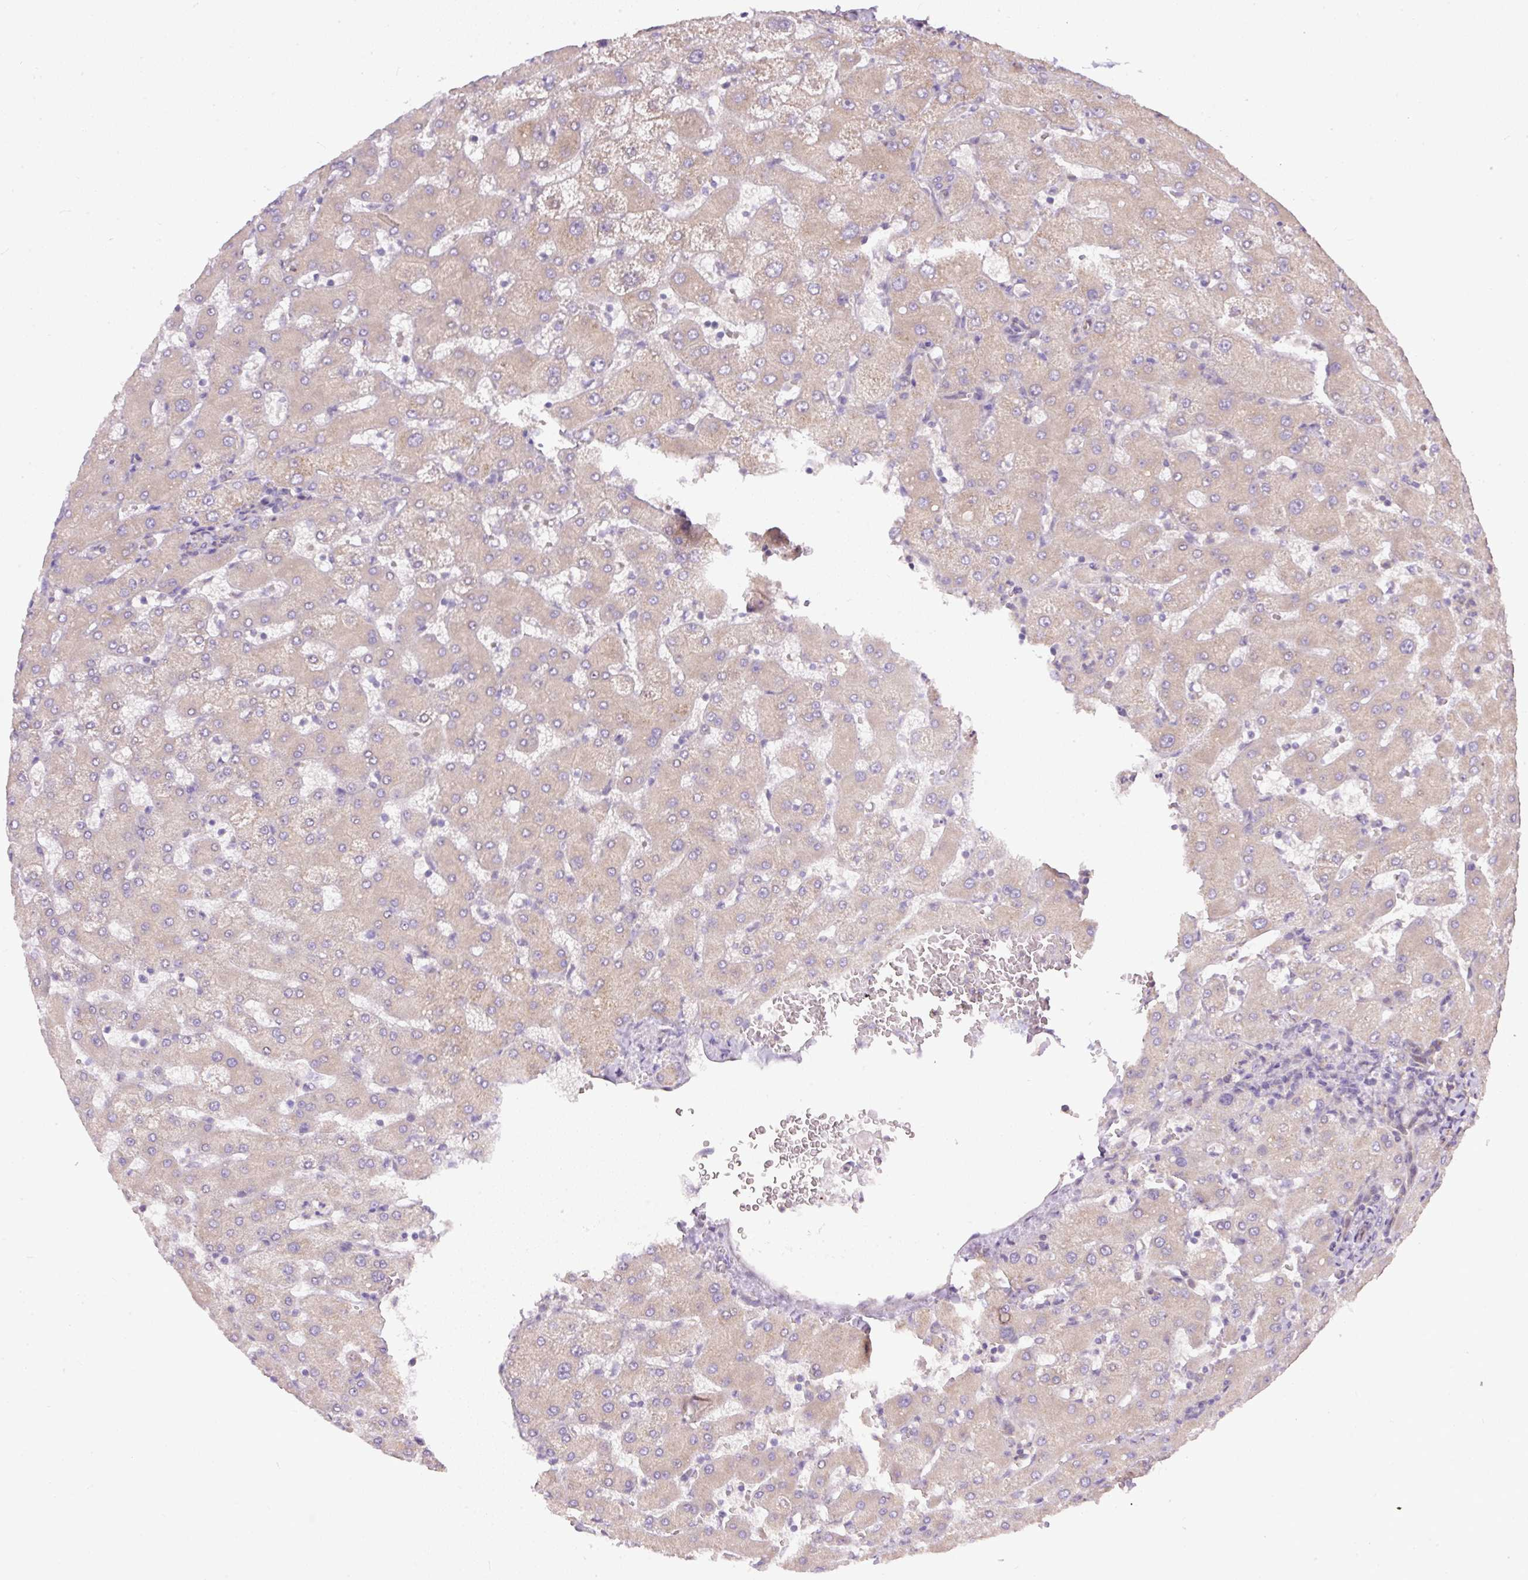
{"staining": {"intensity": "weak", "quantity": "<25%", "location": "cytoplasmic/membranous"}, "tissue": "liver", "cell_type": "Cholangiocytes", "image_type": "normal", "snomed": [{"axis": "morphology", "description": "Normal tissue, NOS"}, {"axis": "topography", "description": "Liver"}], "caption": "Immunohistochemistry image of unremarkable liver: human liver stained with DAB demonstrates no significant protein expression in cholangiocytes.", "gene": "DAPK1", "patient": {"sex": "female", "age": 63}}